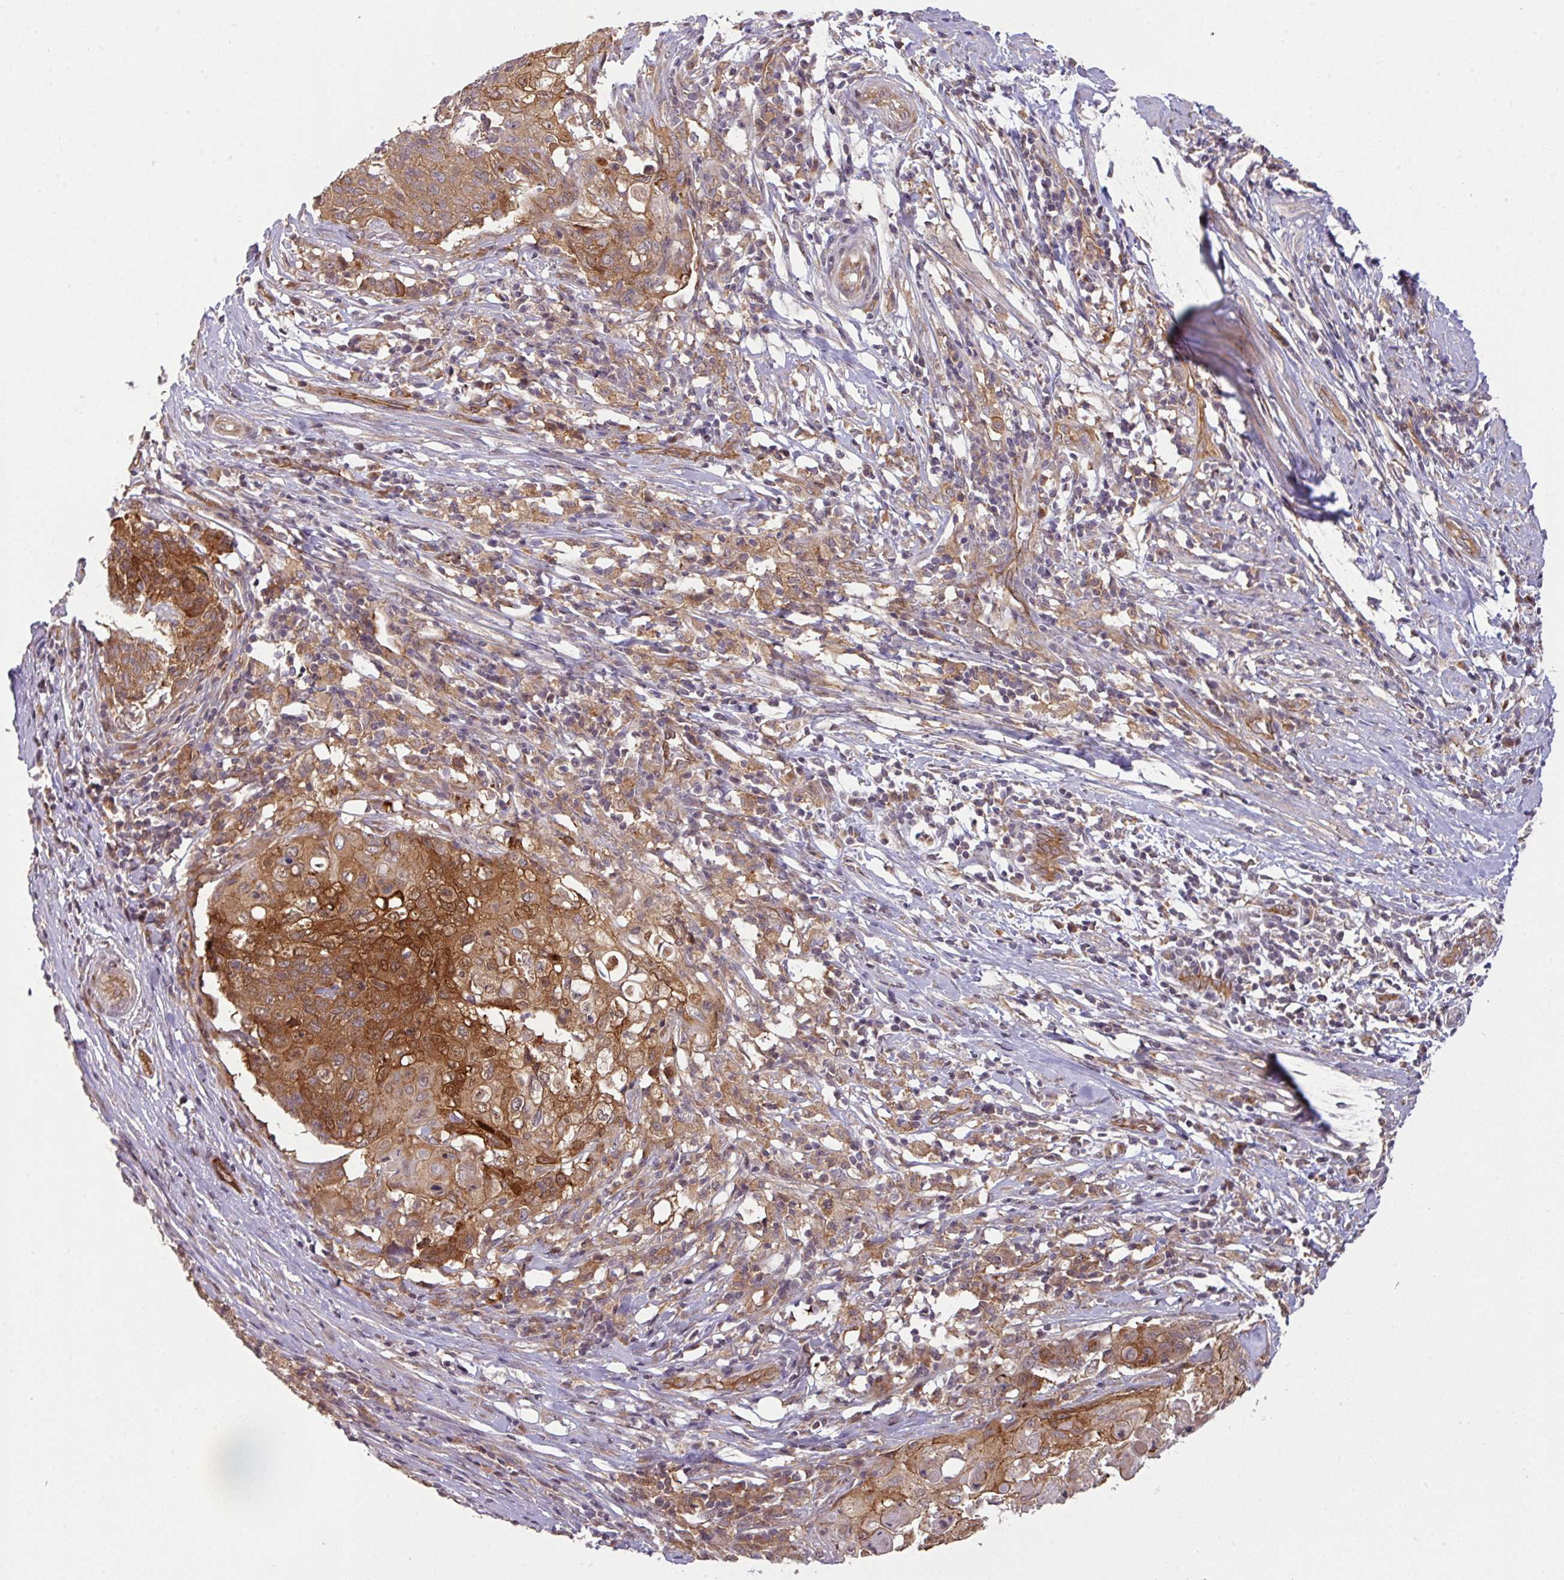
{"staining": {"intensity": "strong", "quantity": ">75%", "location": "cytoplasmic/membranous"}, "tissue": "cervical cancer", "cell_type": "Tumor cells", "image_type": "cancer", "snomed": [{"axis": "morphology", "description": "Squamous cell carcinoma, NOS"}, {"axis": "topography", "description": "Cervix"}], "caption": "Immunohistochemistry (IHC) staining of cervical cancer, which shows high levels of strong cytoplasmic/membranous staining in about >75% of tumor cells indicating strong cytoplasmic/membranous protein expression. The staining was performed using DAB (3,3'-diaminobenzidine) (brown) for protein detection and nuclei were counterstained in hematoxylin (blue).", "gene": "CYFIP2", "patient": {"sex": "female", "age": 39}}